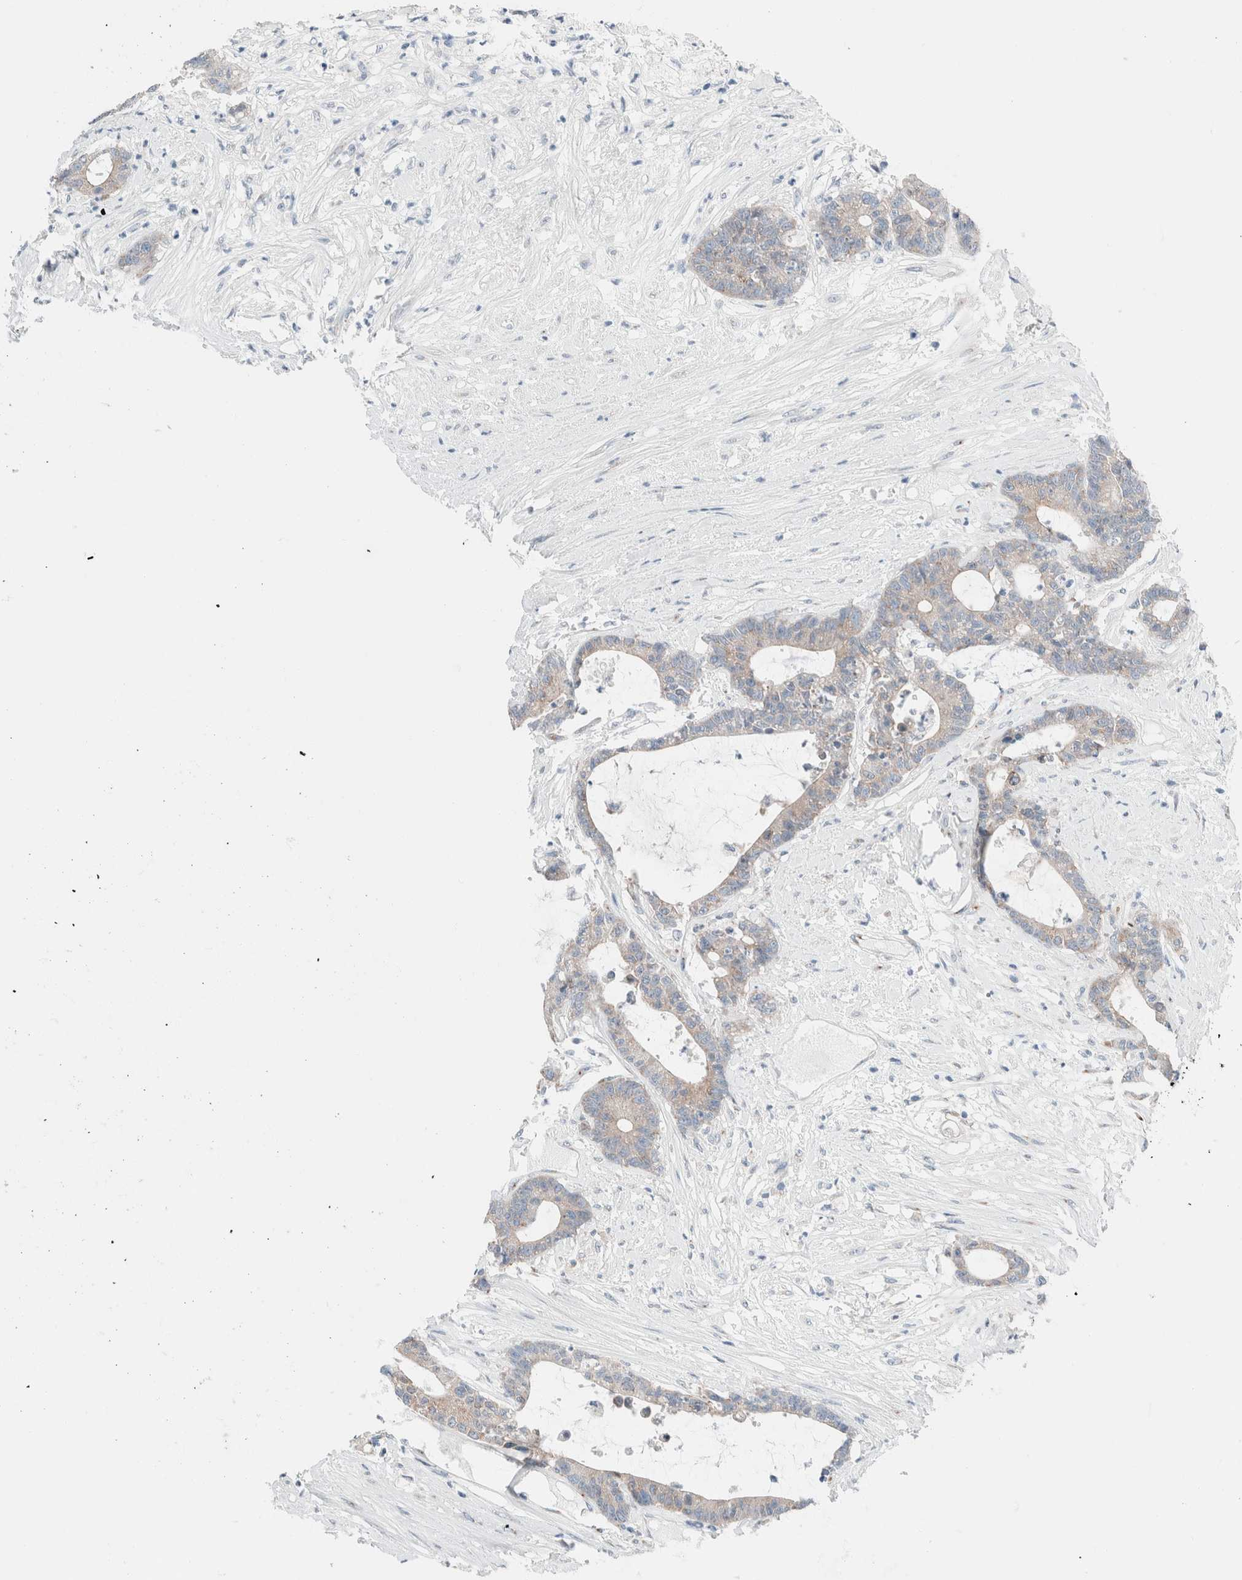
{"staining": {"intensity": "weak", "quantity": "<25%", "location": "cytoplasmic/membranous"}, "tissue": "colorectal cancer", "cell_type": "Tumor cells", "image_type": "cancer", "snomed": [{"axis": "morphology", "description": "Adenocarcinoma, NOS"}, {"axis": "topography", "description": "Colon"}], "caption": "Adenocarcinoma (colorectal) was stained to show a protein in brown. There is no significant expression in tumor cells. Brightfield microscopy of immunohistochemistry stained with DAB (brown) and hematoxylin (blue), captured at high magnification.", "gene": "CASC3", "patient": {"sex": "female", "age": 84}}